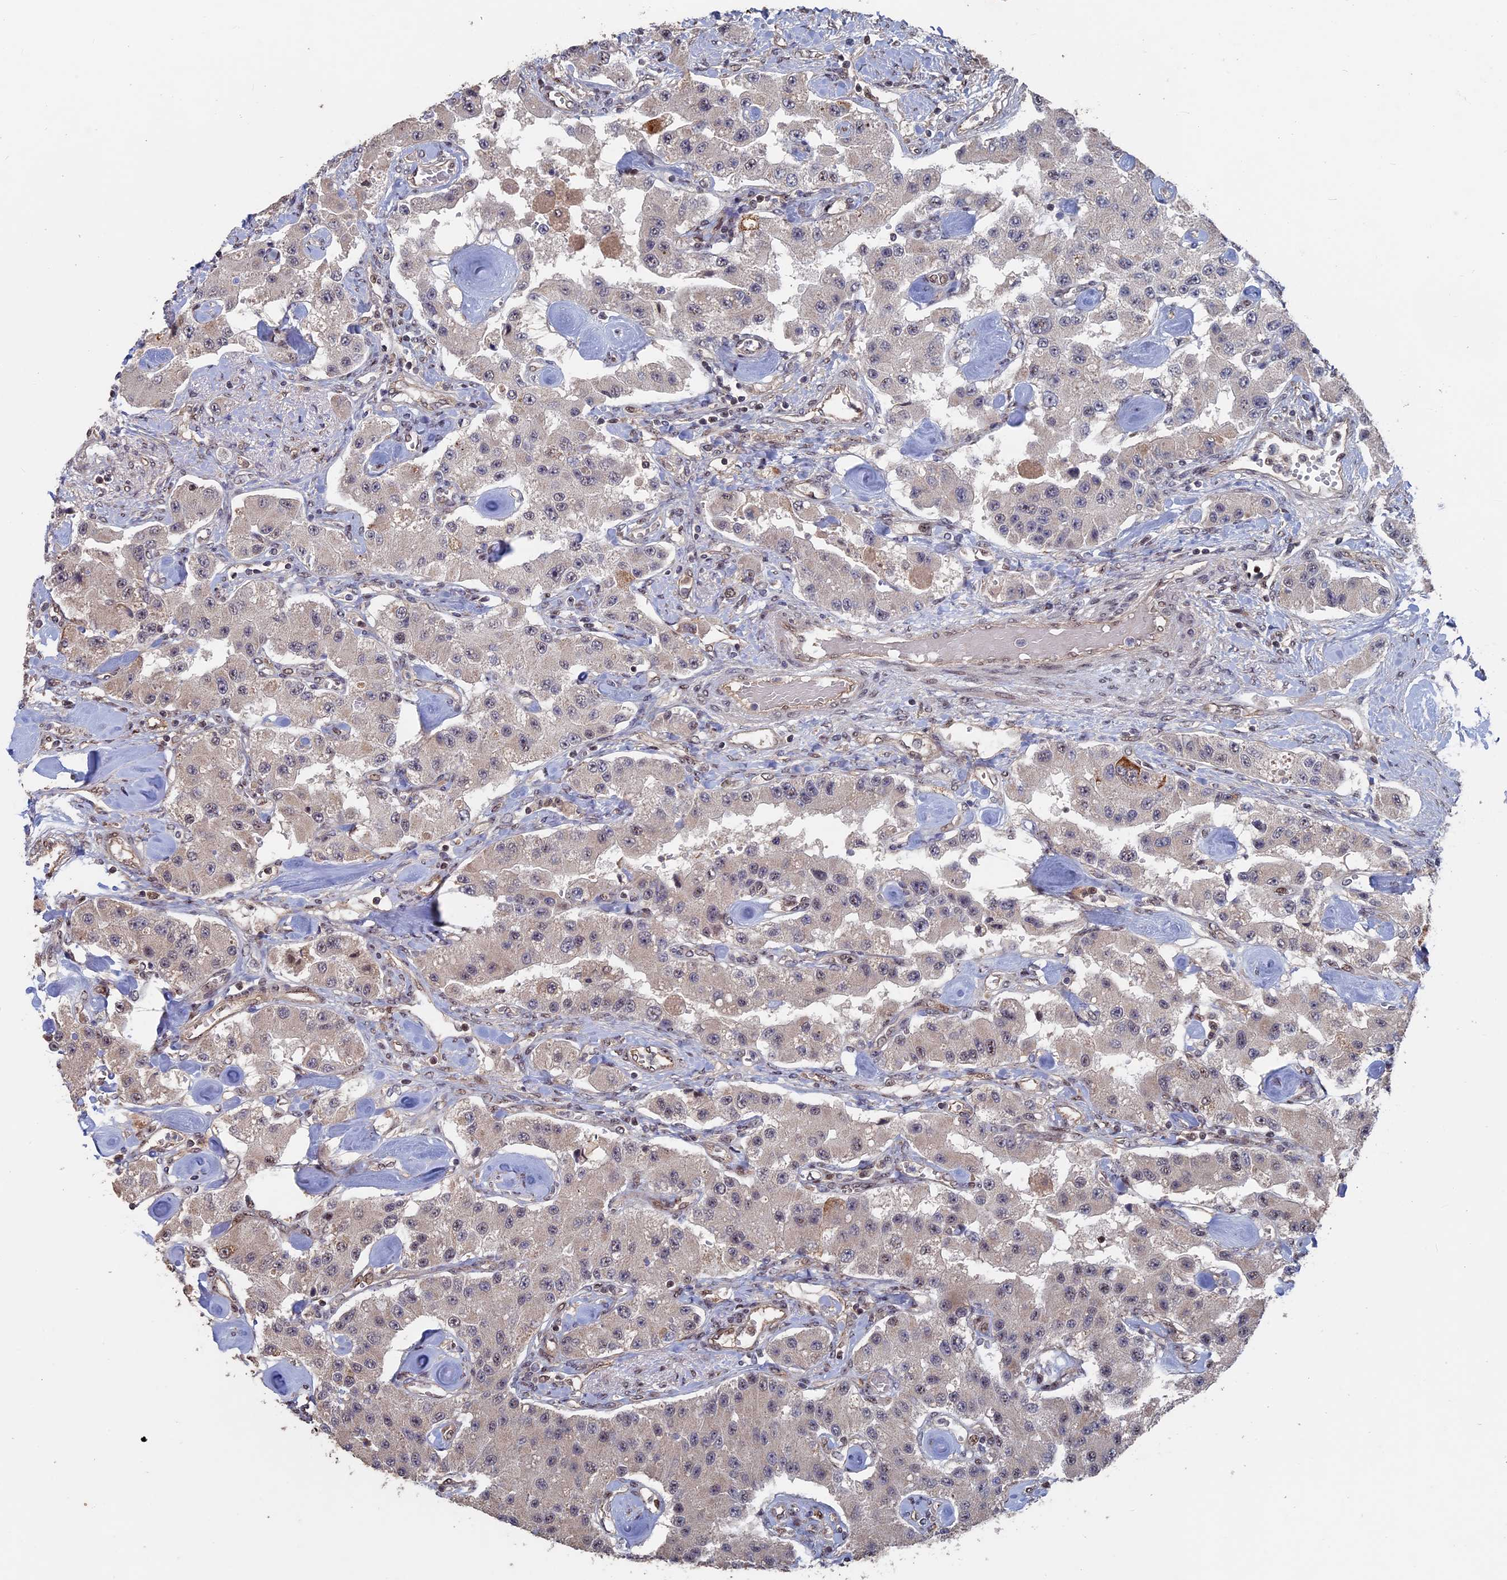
{"staining": {"intensity": "weak", "quantity": "<25%", "location": "nuclear"}, "tissue": "carcinoid", "cell_type": "Tumor cells", "image_type": "cancer", "snomed": [{"axis": "morphology", "description": "Carcinoid, malignant, NOS"}, {"axis": "topography", "description": "Pancreas"}], "caption": "Tumor cells are negative for protein expression in human carcinoid.", "gene": "KIAA1328", "patient": {"sex": "male", "age": 41}}